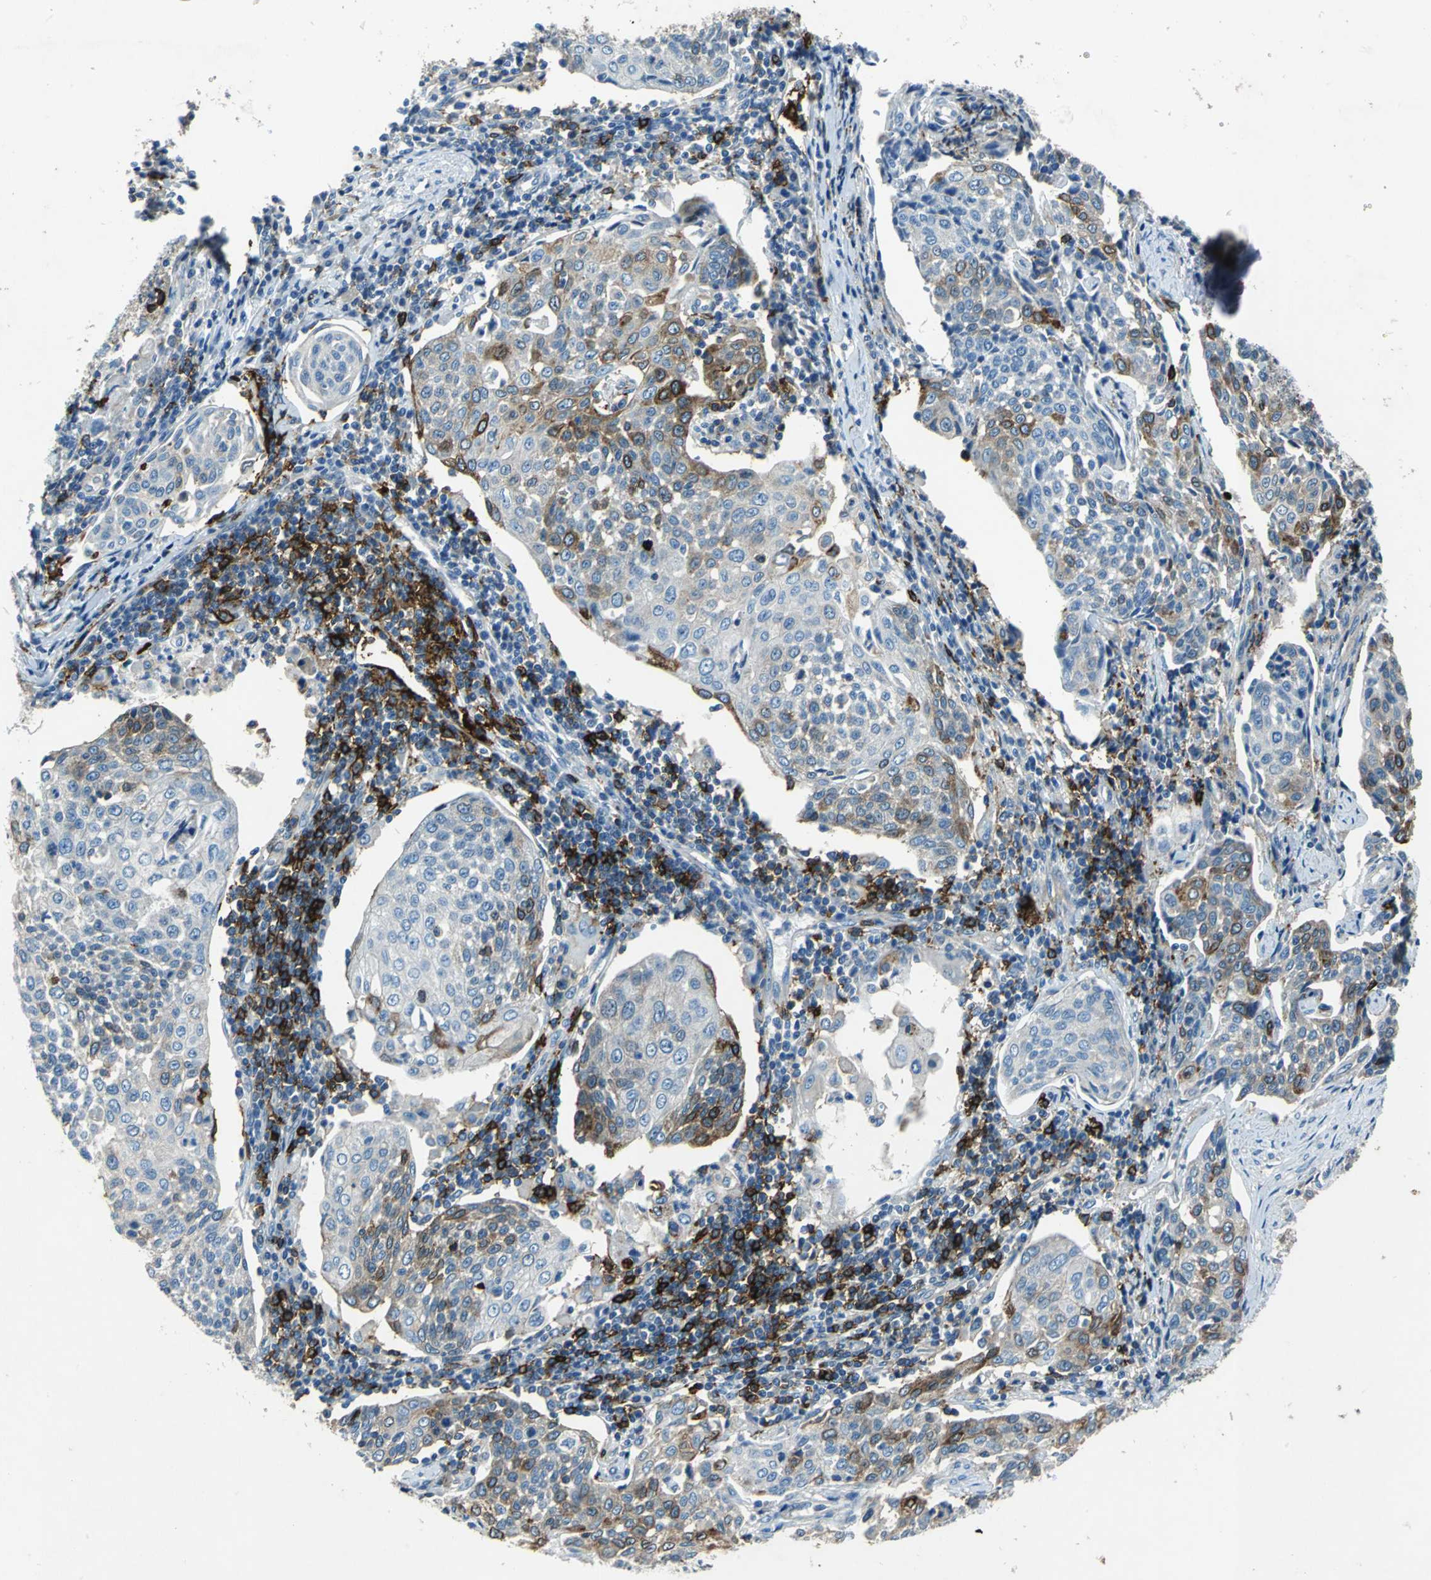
{"staining": {"intensity": "strong", "quantity": "25%-75%", "location": "cytoplasmic/membranous"}, "tissue": "cervical cancer", "cell_type": "Tumor cells", "image_type": "cancer", "snomed": [{"axis": "morphology", "description": "Squamous cell carcinoma, NOS"}, {"axis": "topography", "description": "Cervix"}], "caption": "The histopathology image shows staining of squamous cell carcinoma (cervical), revealing strong cytoplasmic/membranous protein positivity (brown color) within tumor cells.", "gene": "RPS13", "patient": {"sex": "female", "age": 34}}